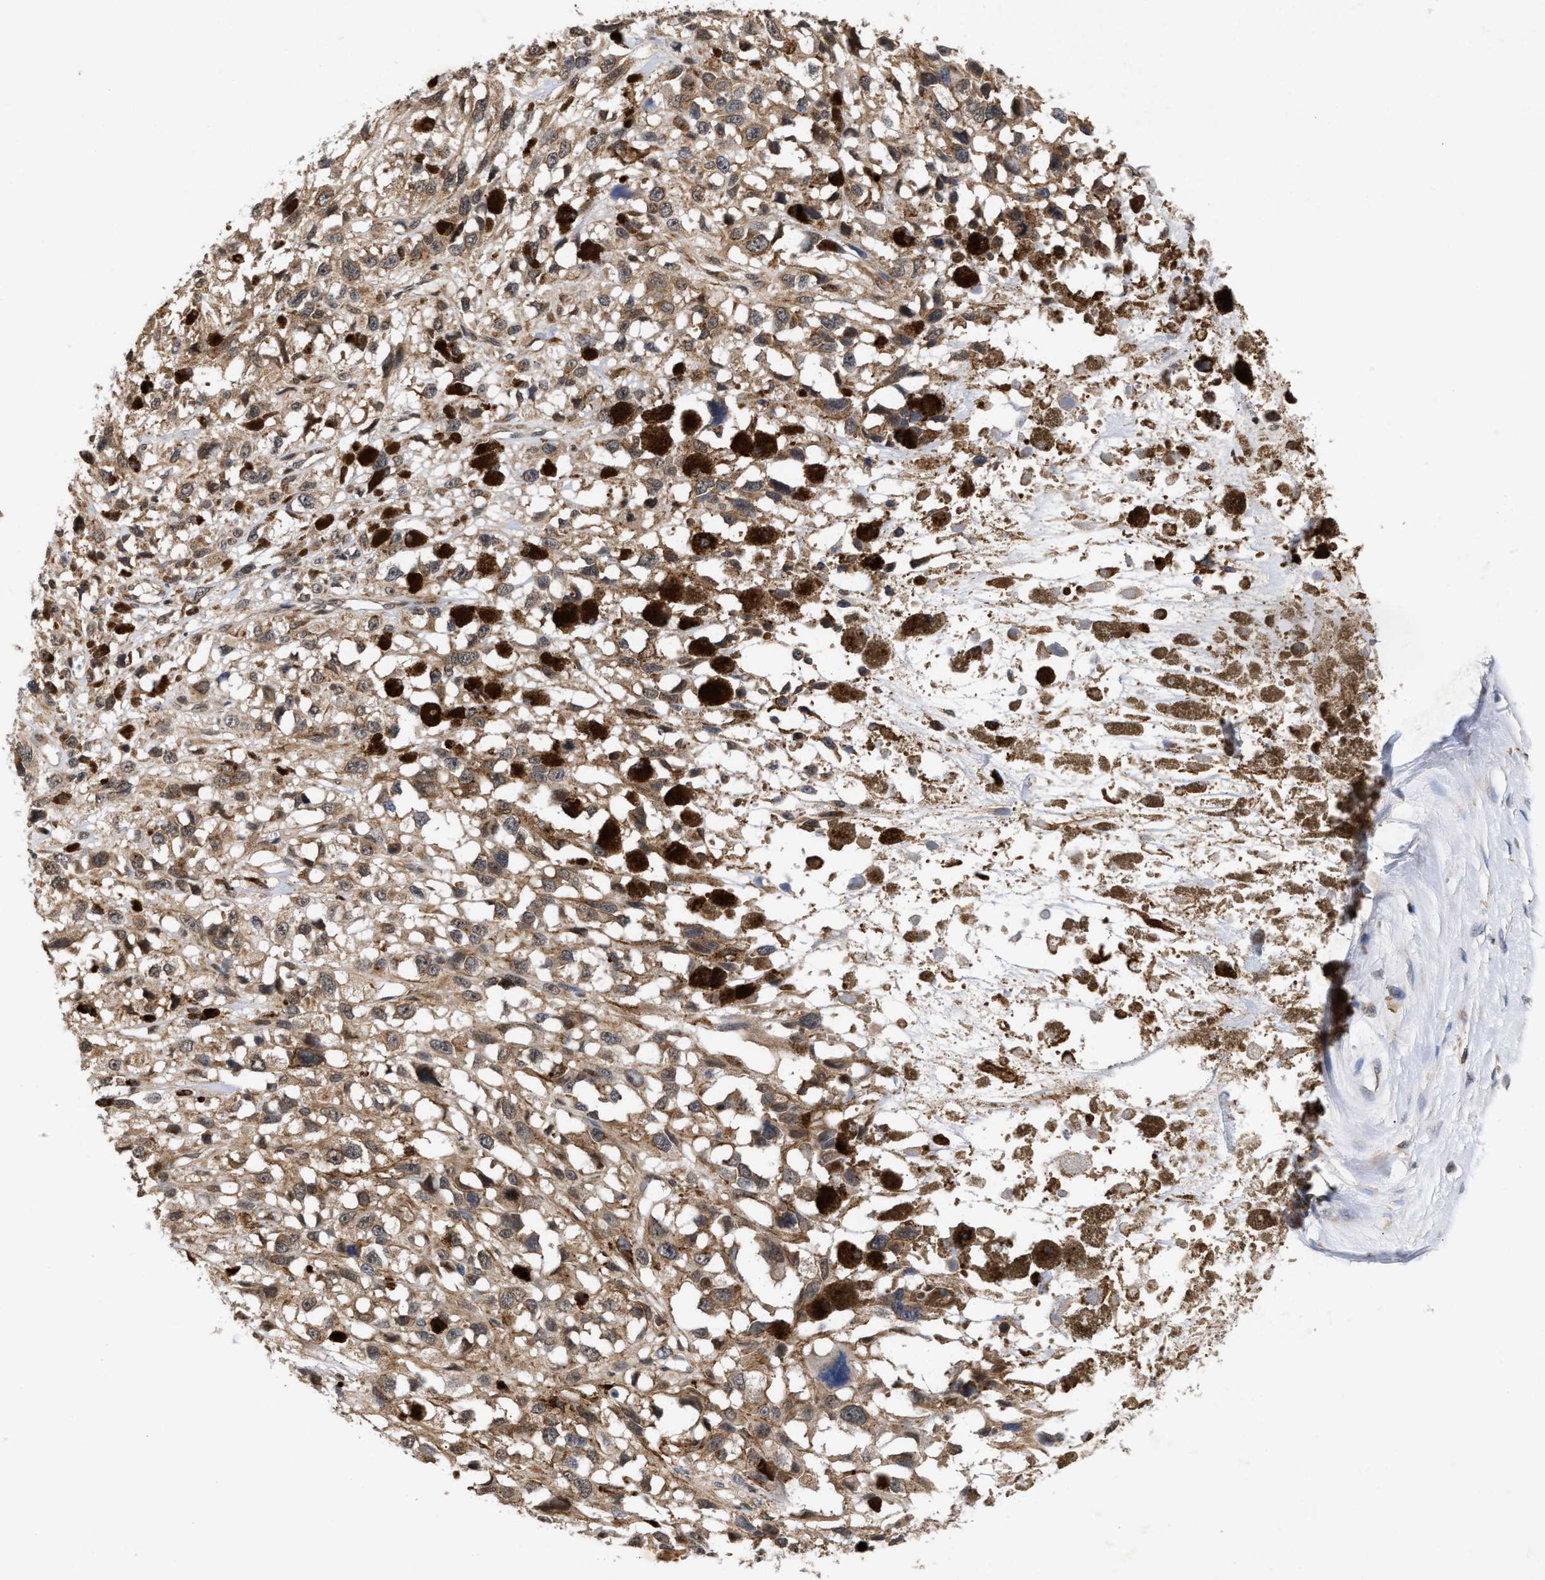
{"staining": {"intensity": "moderate", "quantity": ">75%", "location": "cytoplasmic/membranous"}, "tissue": "melanoma", "cell_type": "Tumor cells", "image_type": "cancer", "snomed": [{"axis": "morphology", "description": "Malignant melanoma, Metastatic site"}, {"axis": "topography", "description": "Lymph node"}], "caption": "Melanoma was stained to show a protein in brown. There is medium levels of moderate cytoplasmic/membranous staining in about >75% of tumor cells. Immunohistochemistry (ihc) stains the protein of interest in brown and the nuclei are stained blue.", "gene": "CLIP2", "patient": {"sex": "male", "age": 59}}